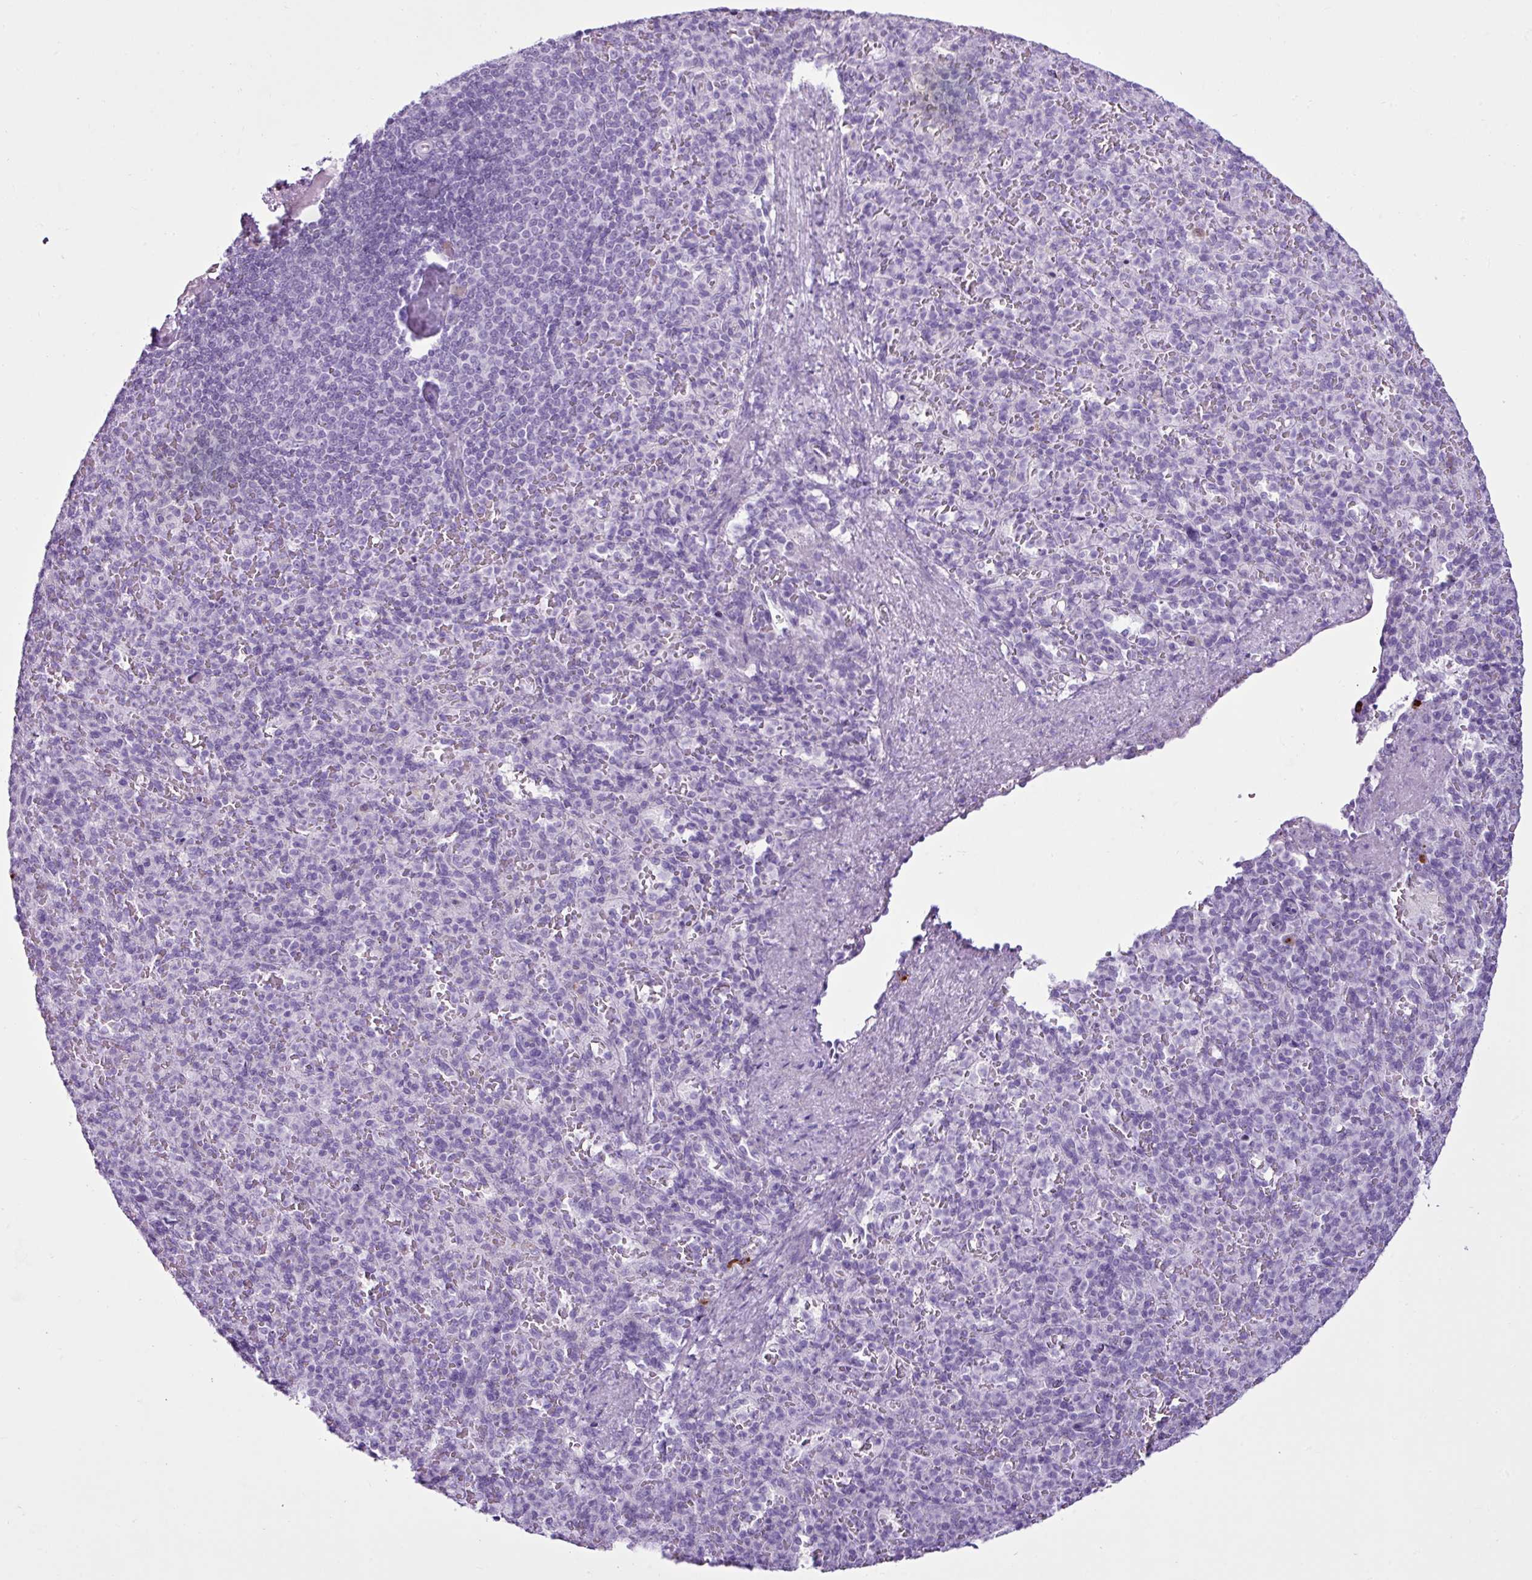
{"staining": {"intensity": "negative", "quantity": "none", "location": "none"}, "tissue": "spleen", "cell_type": "Cells in red pulp", "image_type": "normal", "snomed": [{"axis": "morphology", "description": "Normal tissue, NOS"}, {"axis": "topography", "description": "Spleen"}], "caption": "An image of human spleen is negative for staining in cells in red pulp. (DAB IHC, high magnification).", "gene": "LILRB4", "patient": {"sex": "female", "age": 74}}